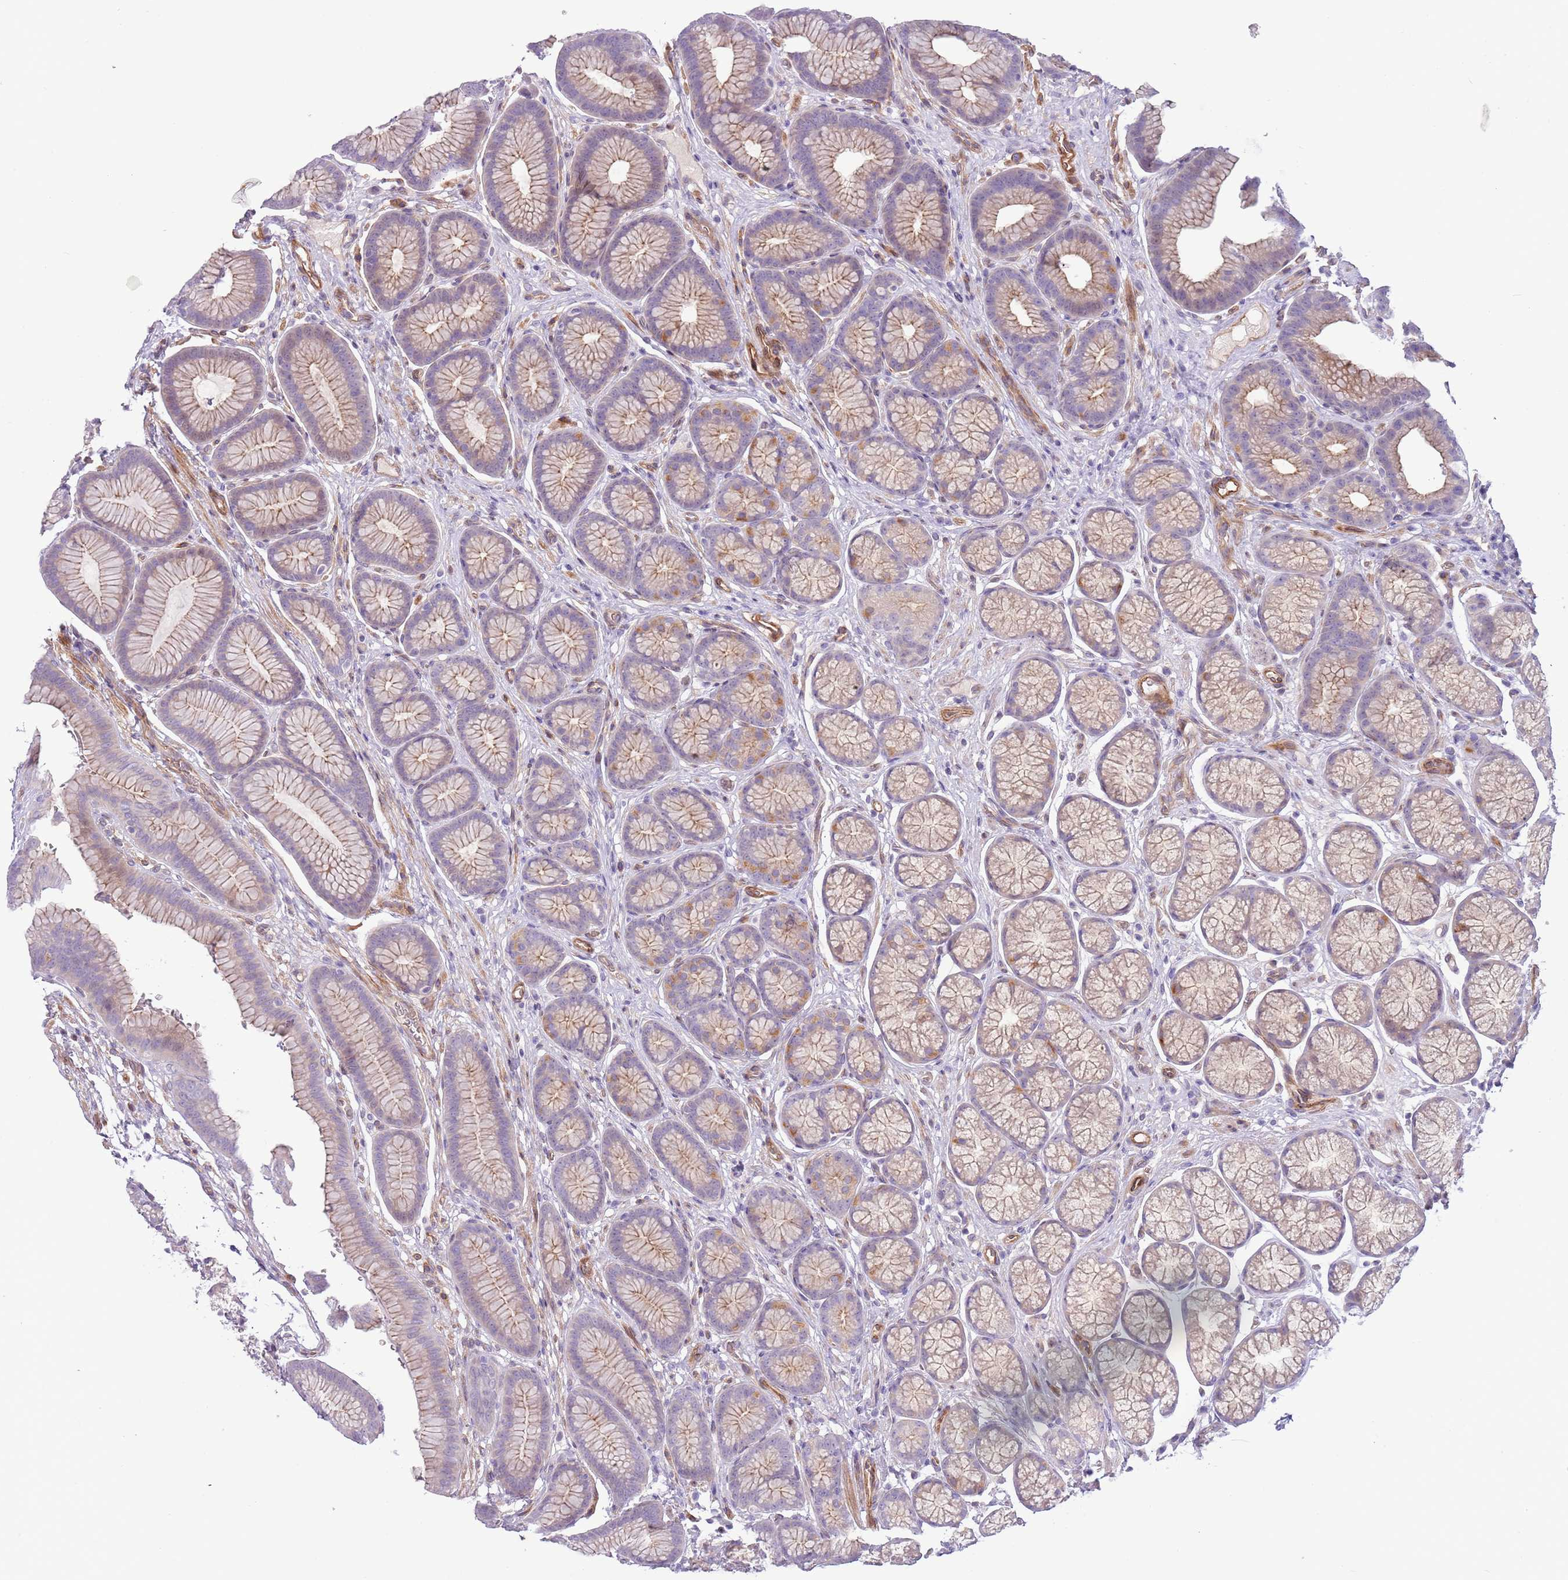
{"staining": {"intensity": "weak", "quantity": "25%-75%", "location": "cytoplasmic/membranous"}, "tissue": "stomach", "cell_type": "Glandular cells", "image_type": "normal", "snomed": [{"axis": "morphology", "description": "Normal tissue, NOS"}, {"axis": "topography", "description": "Stomach"}], "caption": "This micrograph shows normal stomach stained with immunohistochemistry (IHC) to label a protein in brown. The cytoplasmic/membranous of glandular cells show weak positivity for the protein. Nuclei are counter-stained blue.", "gene": "MRO", "patient": {"sex": "male", "age": 42}}